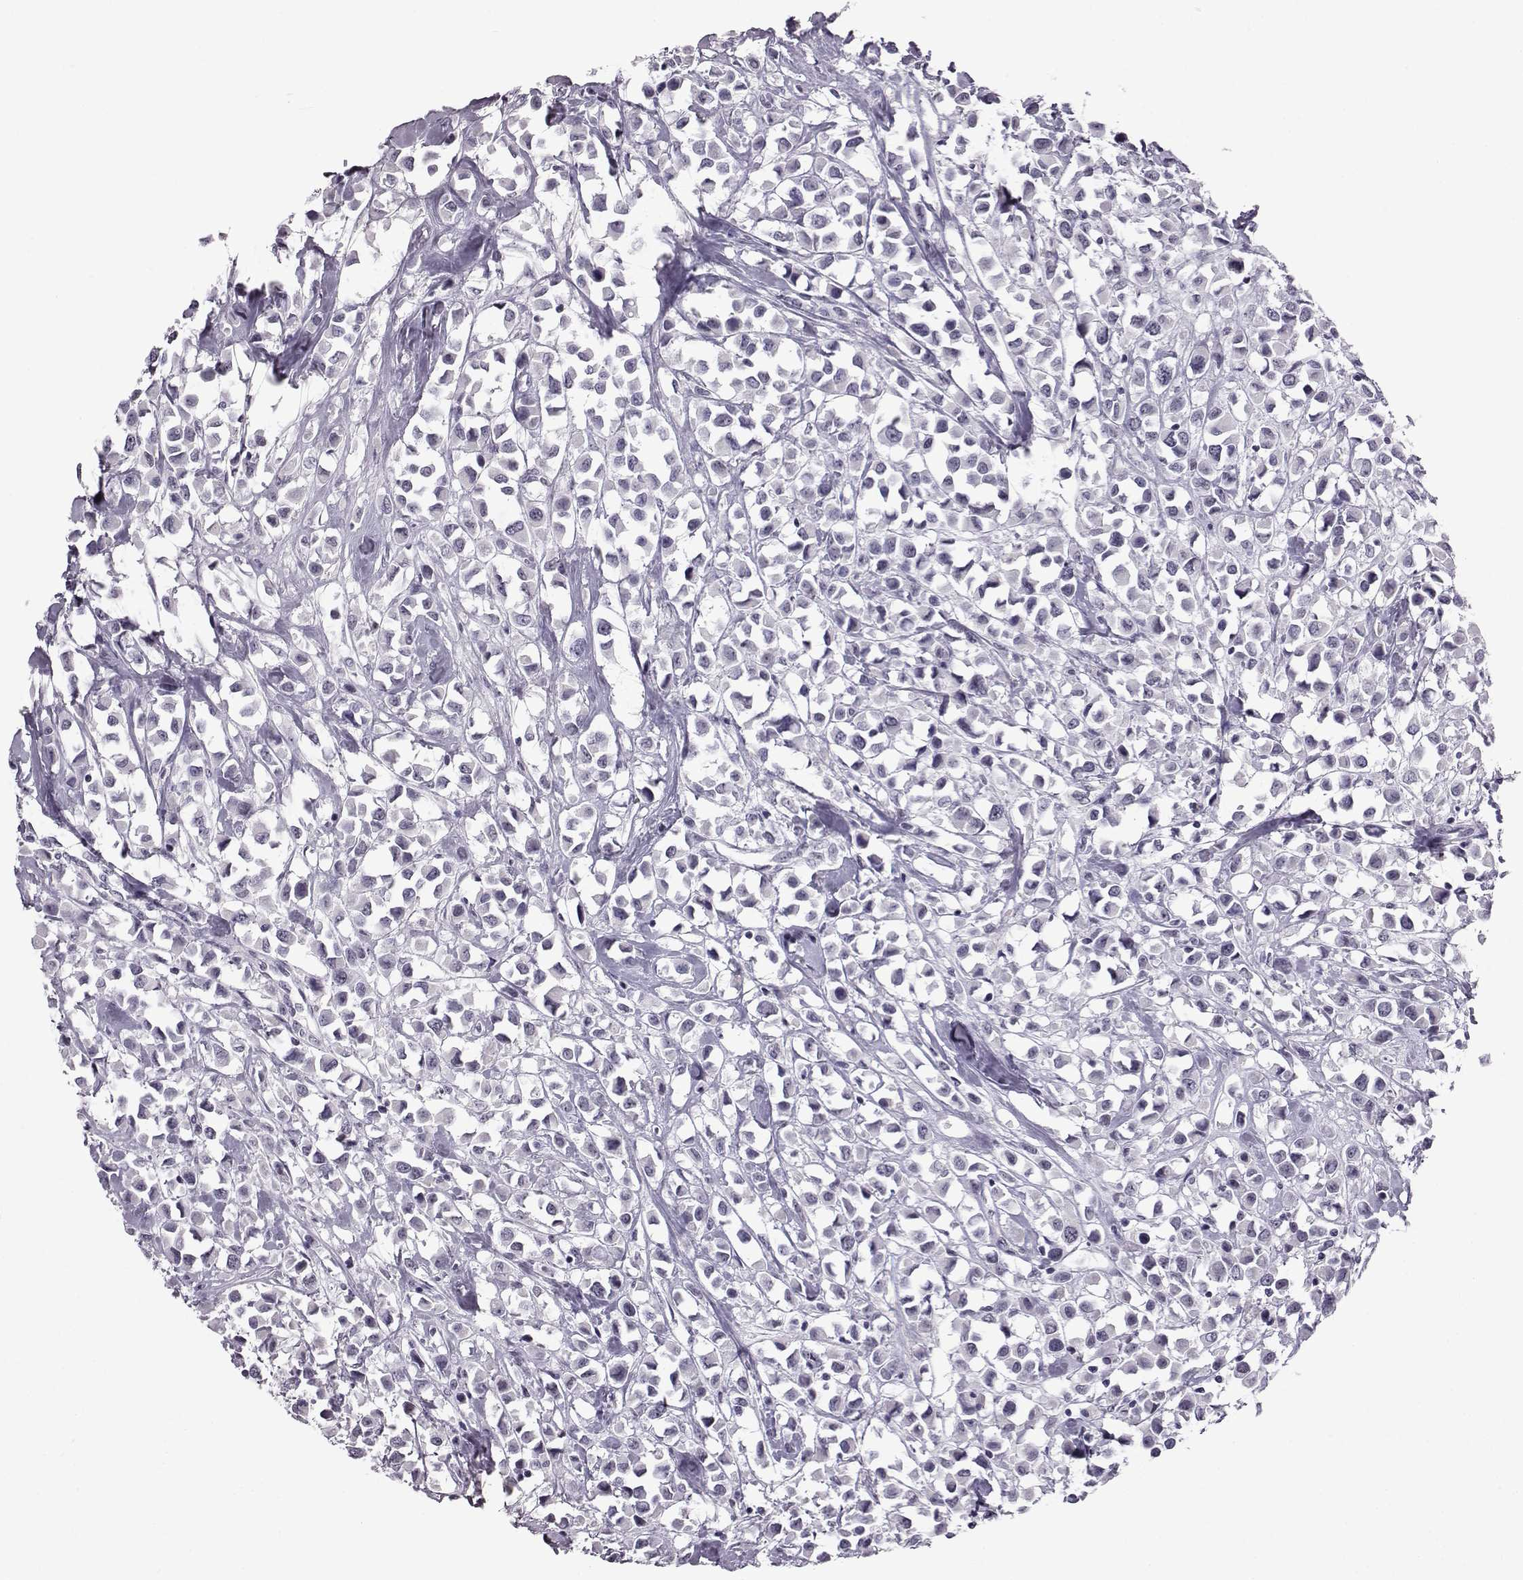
{"staining": {"intensity": "negative", "quantity": "none", "location": "none"}, "tissue": "breast cancer", "cell_type": "Tumor cells", "image_type": "cancer", "snomed": [{"axis": "morphology", "description": "Duct carcinoma"}, {"axis": "topography", "description": "Breast"}], "caption": "Immunohistochemistry micrograph of human breast intraductal carcinoma stained for a protein (brown), which reveals no positivity in tumor cells.", "gene": "ADGRG2", "patient": {"sex": "female", "age": 61}}